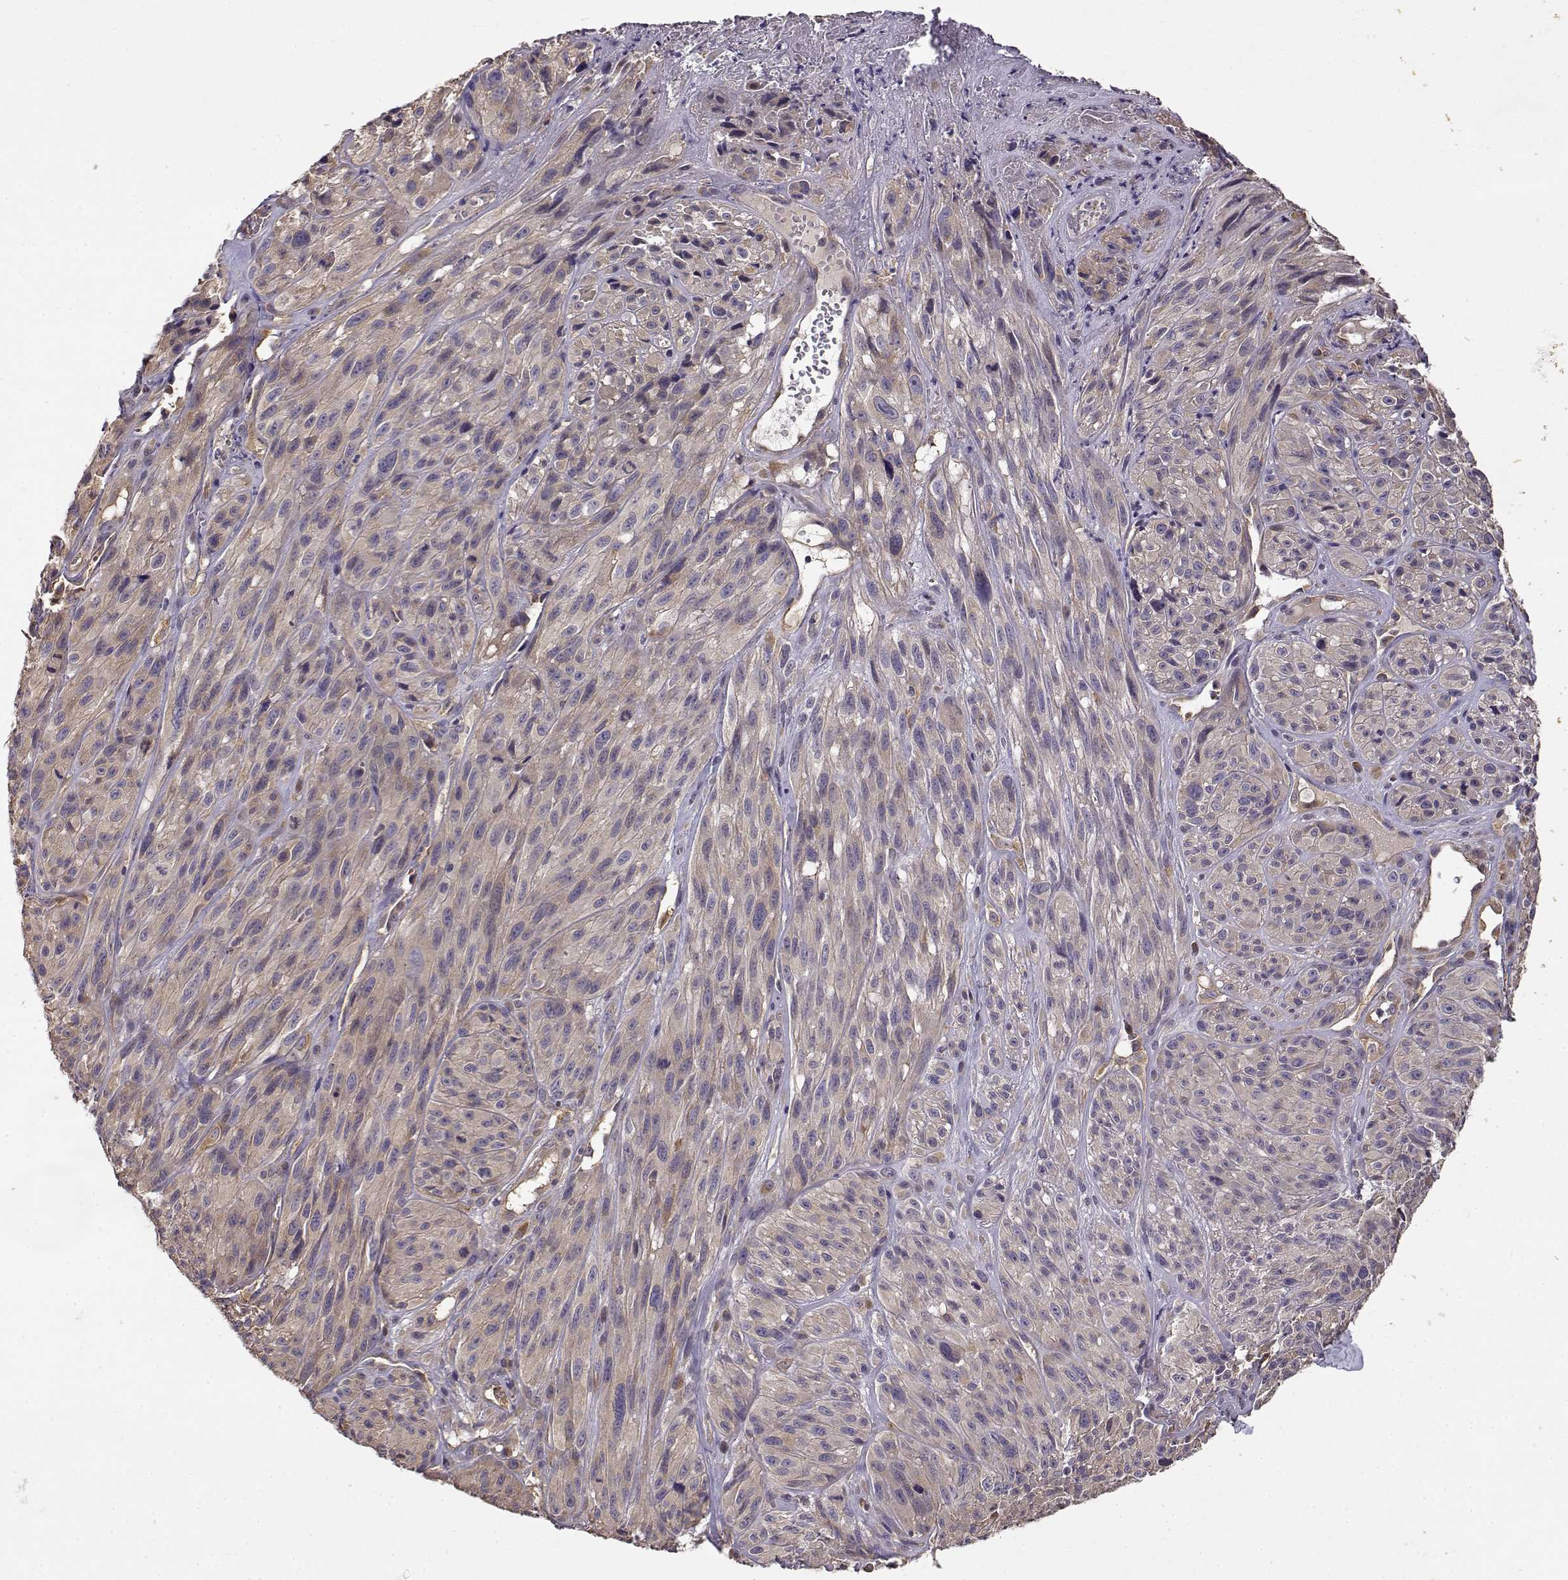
{"staining": {"intensity": "weak", "quantity": "25%-75%", "location": "cytoplasmic/membranous"}, "tissue": "melanoma", "cell_type": "Tumor cells", "image_type": "cancer", "snomed": [{"axis": "morphology", "description": "Malignant melanoma, NOS"}, {"axis": "topography", "description": "Skin"}], "caption": "DAB (3,3'-diaminobenzidine) immunohistochemical staining of human melanoma demonstrates weak cytoplasmic/membranous protein staining in about 25%-75% of tumor cells. (Brightfield microscopy of DAB IHC at high magnification).", "gene": "CRIM1", "patient": {"sex": "male", "age": 51}}